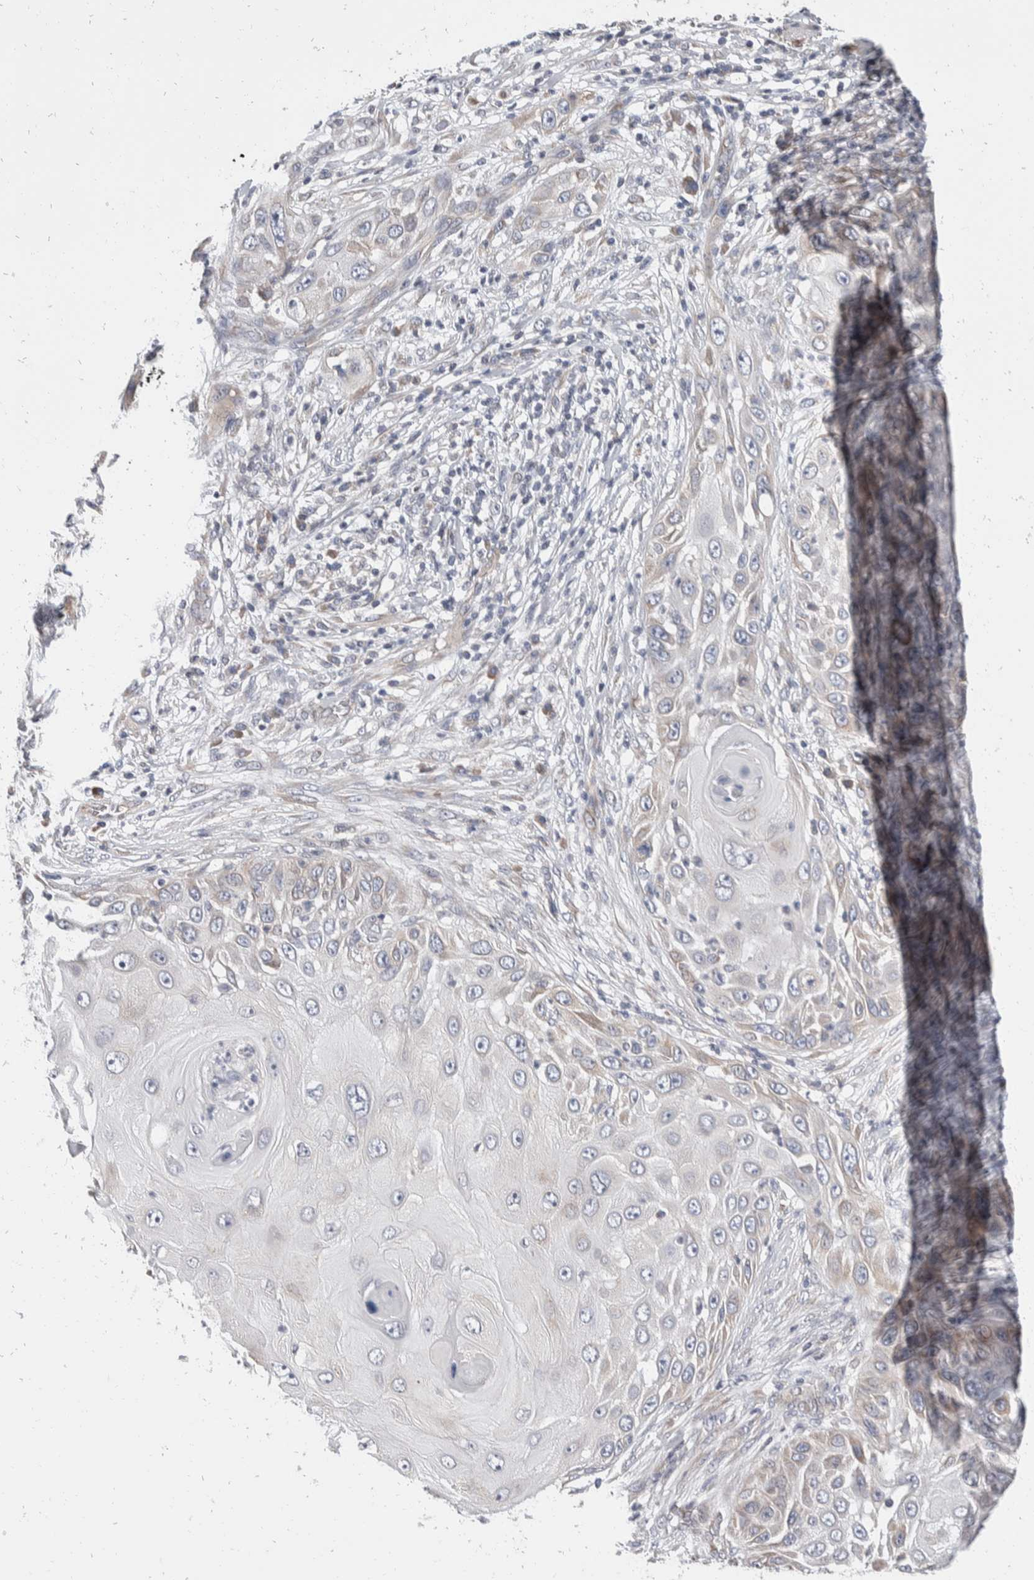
{"staining": {"intensity": "weak", "quantity": "<25%", "location": "cytoplasmic/membranous"}, "tissue": "skin cancer", "cell_type": "Tumor cells", "image_type": "cancer", "snomed": [{"axis": "morphology", "description": "Squamous cell carcinoma, NOS"}, {"axis": "topography", "description": "Skin"}], "caption": "An image of human skin cancer is negative for staining in tumor cells.", "gene": "TMEM245", "patient": {"sex": "female", "age": 44}}